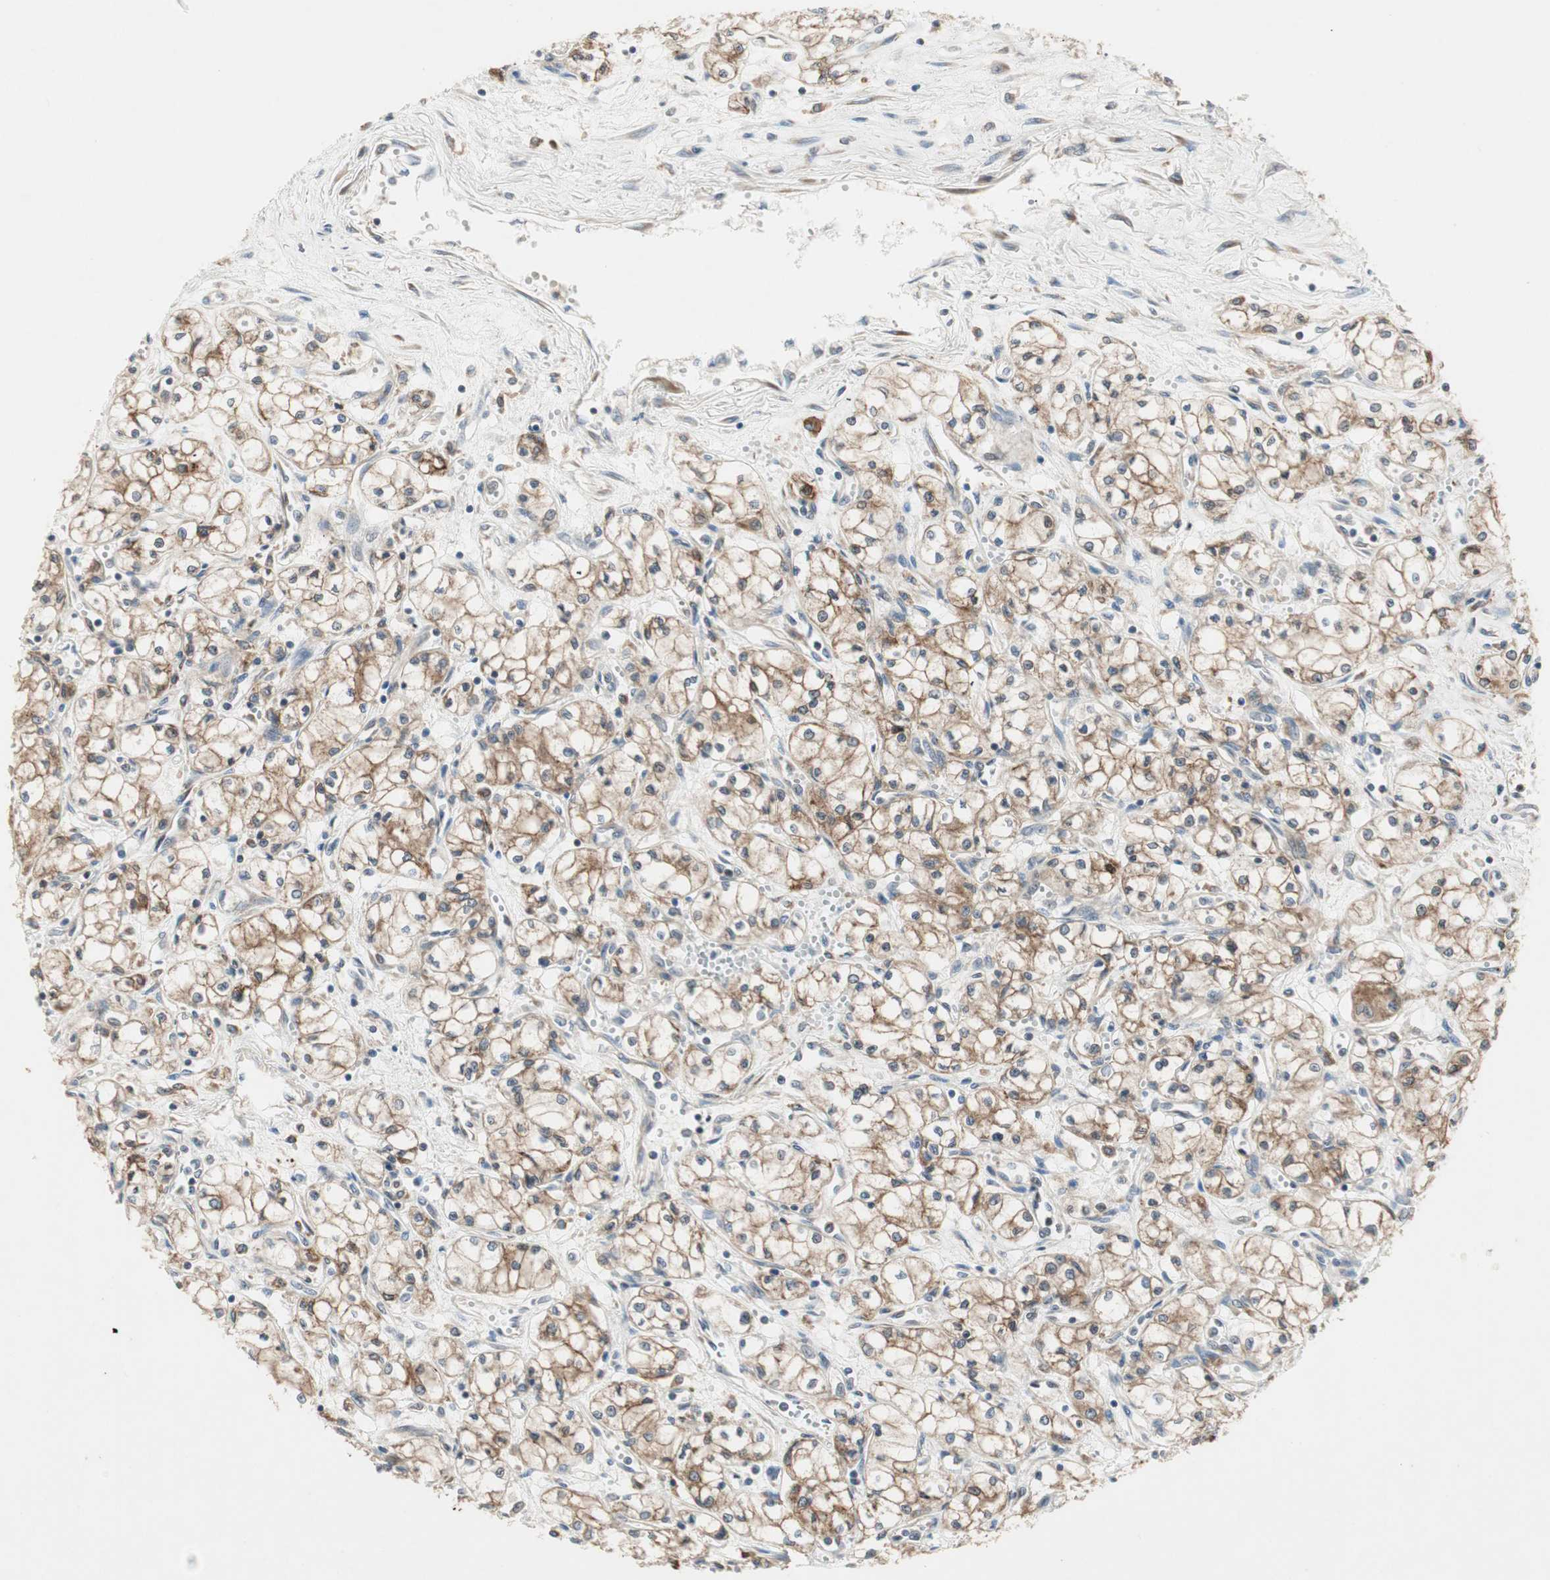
{"staining": {"intensity": "moderate", "quantity": ">75%", "location": "cytoplasmic/membranous"}, "tissue": "renal cancer", "cell_type": "Tumor cells", "image_type": "cancer", "snomed": [{"axis": "morphology", "description": "Normal tissue, NOS"}, {"axis": "morphology", "description": "Adenocarcinoma, NOS"}, {"axis": "topography", "description": "Kidney"}], "caption": "Immunohistochemical staining of human adenocarcinoma (renal) exhibits medium levels of moderate cytoplasmic/membranous positivity in approximately >75% of tumor cells.", "gene": "H6PD", "patient": {"sex": "male", "age": 59}}